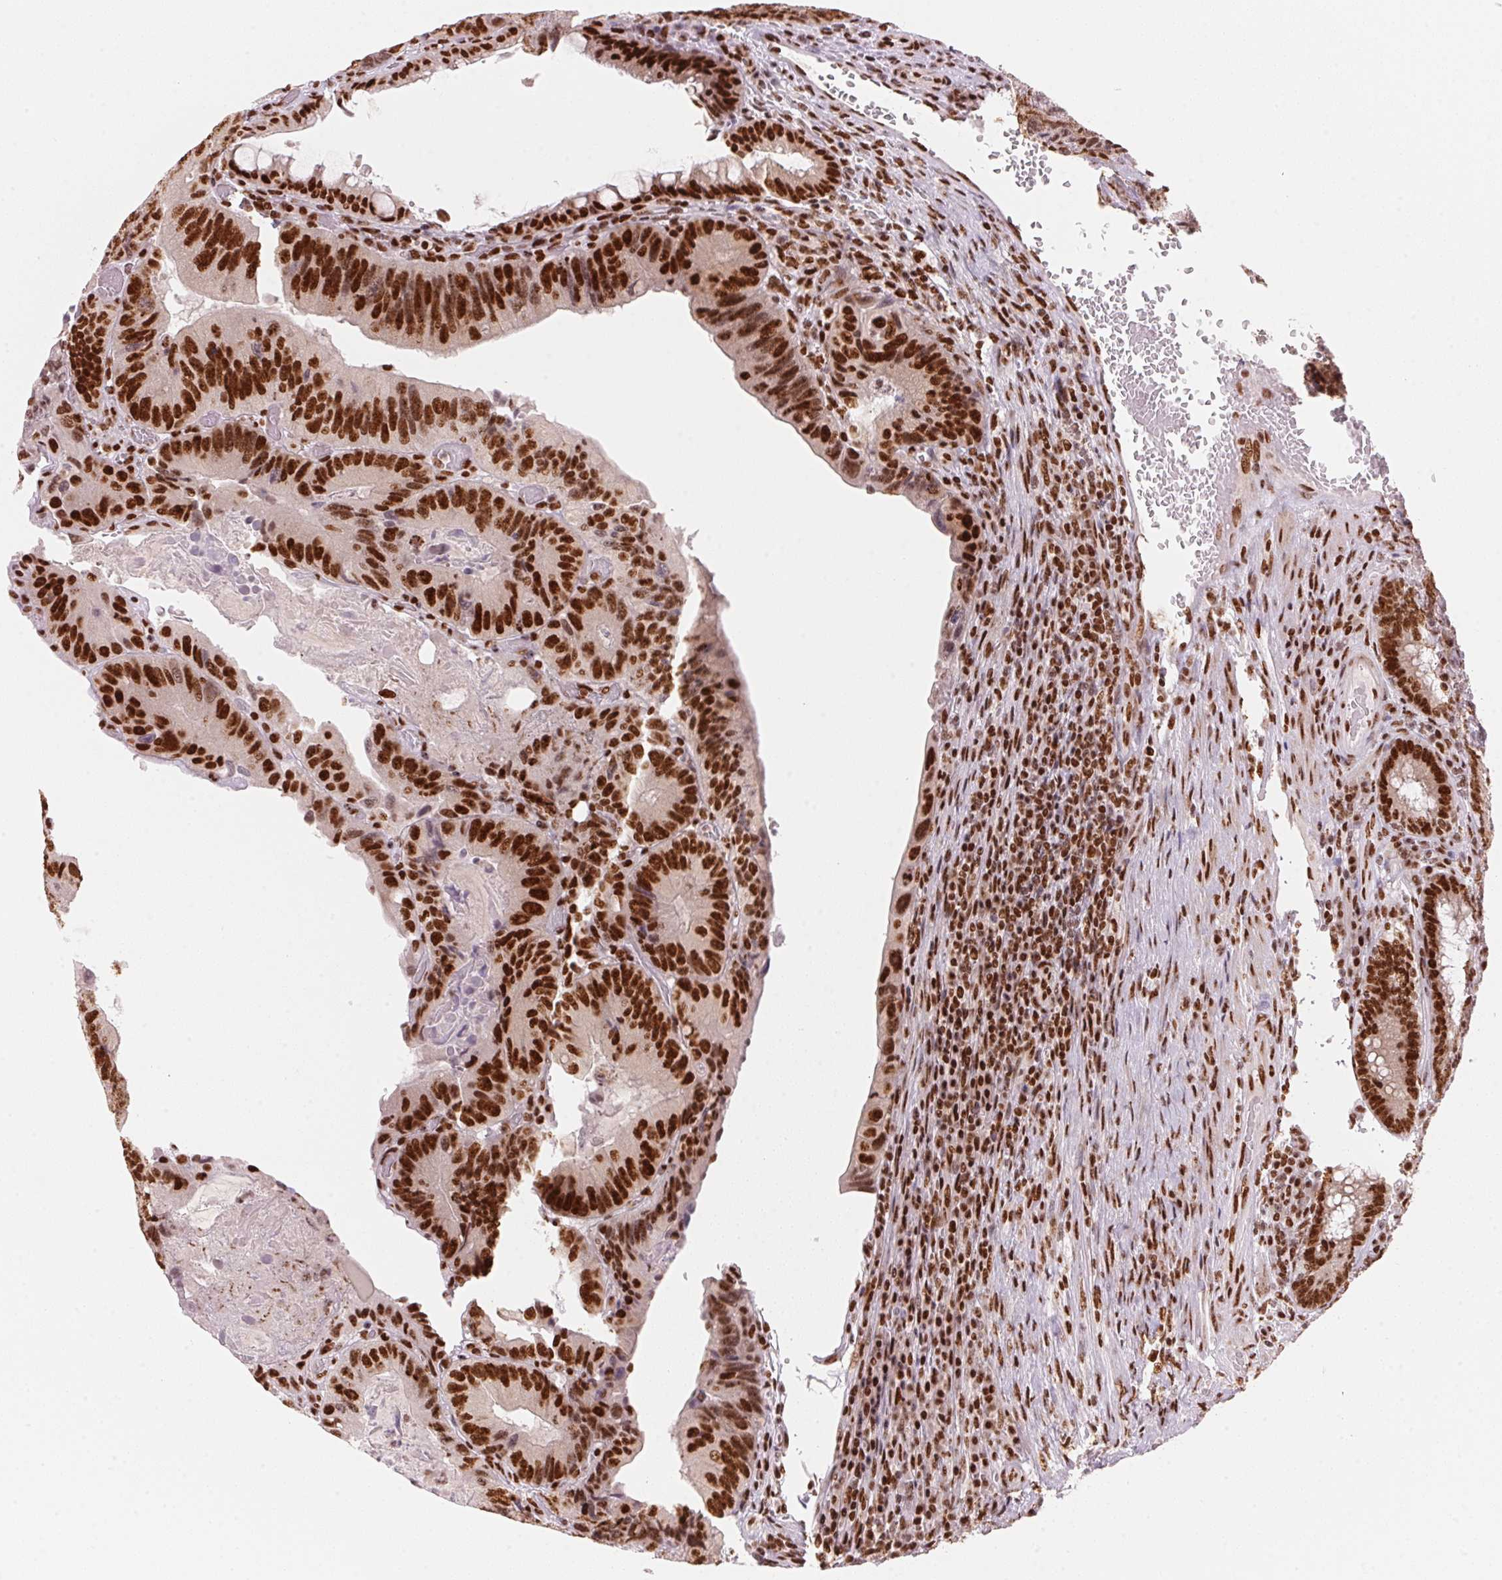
{"staining": {"intensity": "strong", "quantity": ">75%", "location": "nuclear"}, "tissue": "colorectal cancer", "cell_type": "Tumor cells", "image_type": "cancer", "snomed": [{"axis": "morphology", "description": "Adenocarcinoma, NOS"}, {"axis": "topography", "description": "Colon"}], "caption": "This image demonstrates immunohistochemistry (IHC) staining of colorectal cancer, with high strong nuclear expression in about >75% of tumor cells.", "gene": "NXF1", "patient": {"sex": "female", "age": 86}}